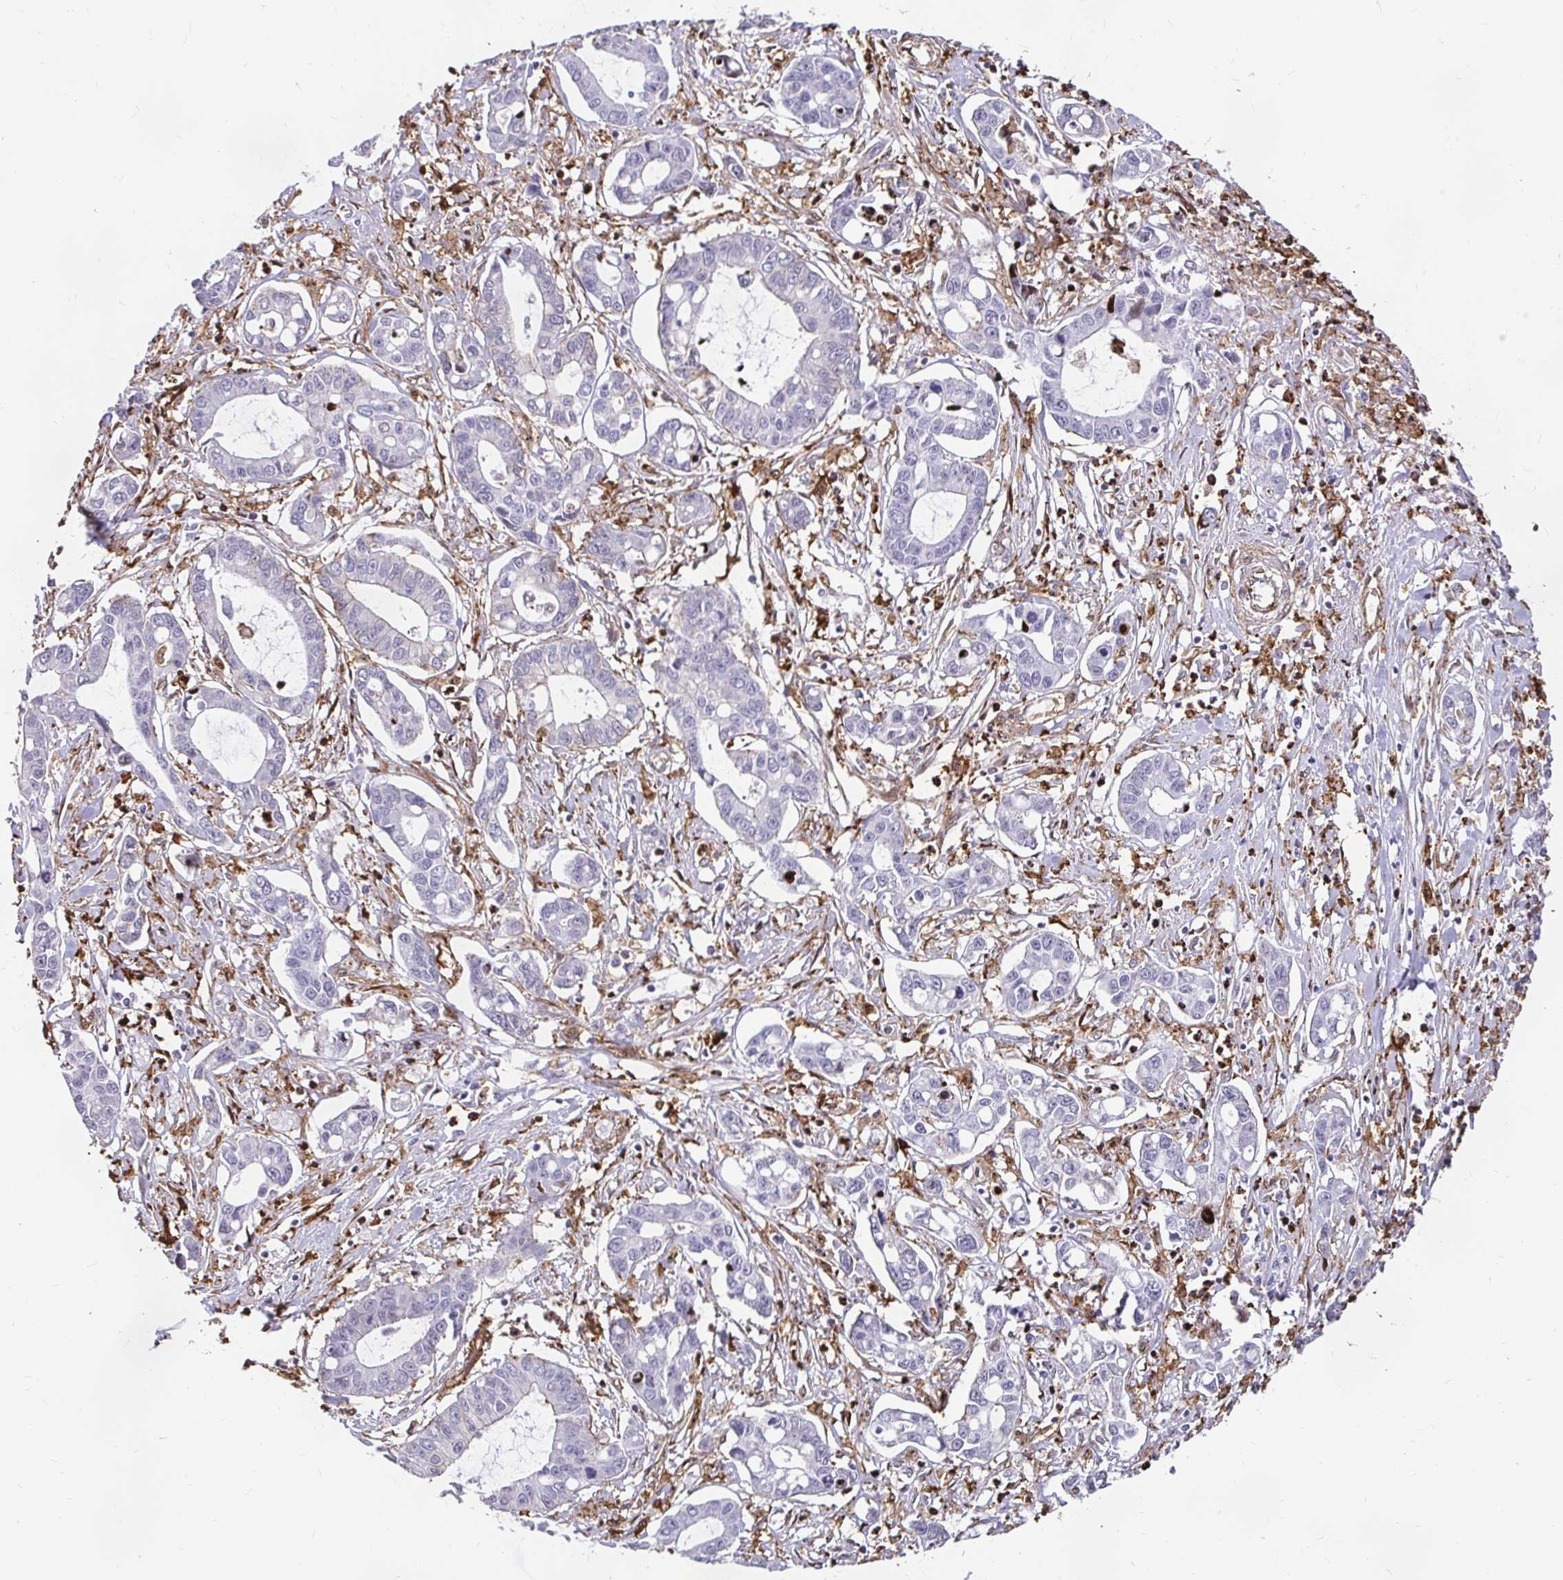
{"staining": {"intensity": "negative", "quantity": "none", "location": "none"}, "tissue": "liver cancer", "cell_type": "Tumor cells", "image_type": "cancer", "snomed": [{"axis": "morphology", "description": "Cholangiocarcinoma"}, {"axis": "topography", "description": "Liver"}], "caption": "Liver cancer (cholangiocarcinoma) stained for a protein using immunohistochemistry shows no expression tumor cells.", "gene": "GSN", "patient": {"sex": "male", "age": 58}}